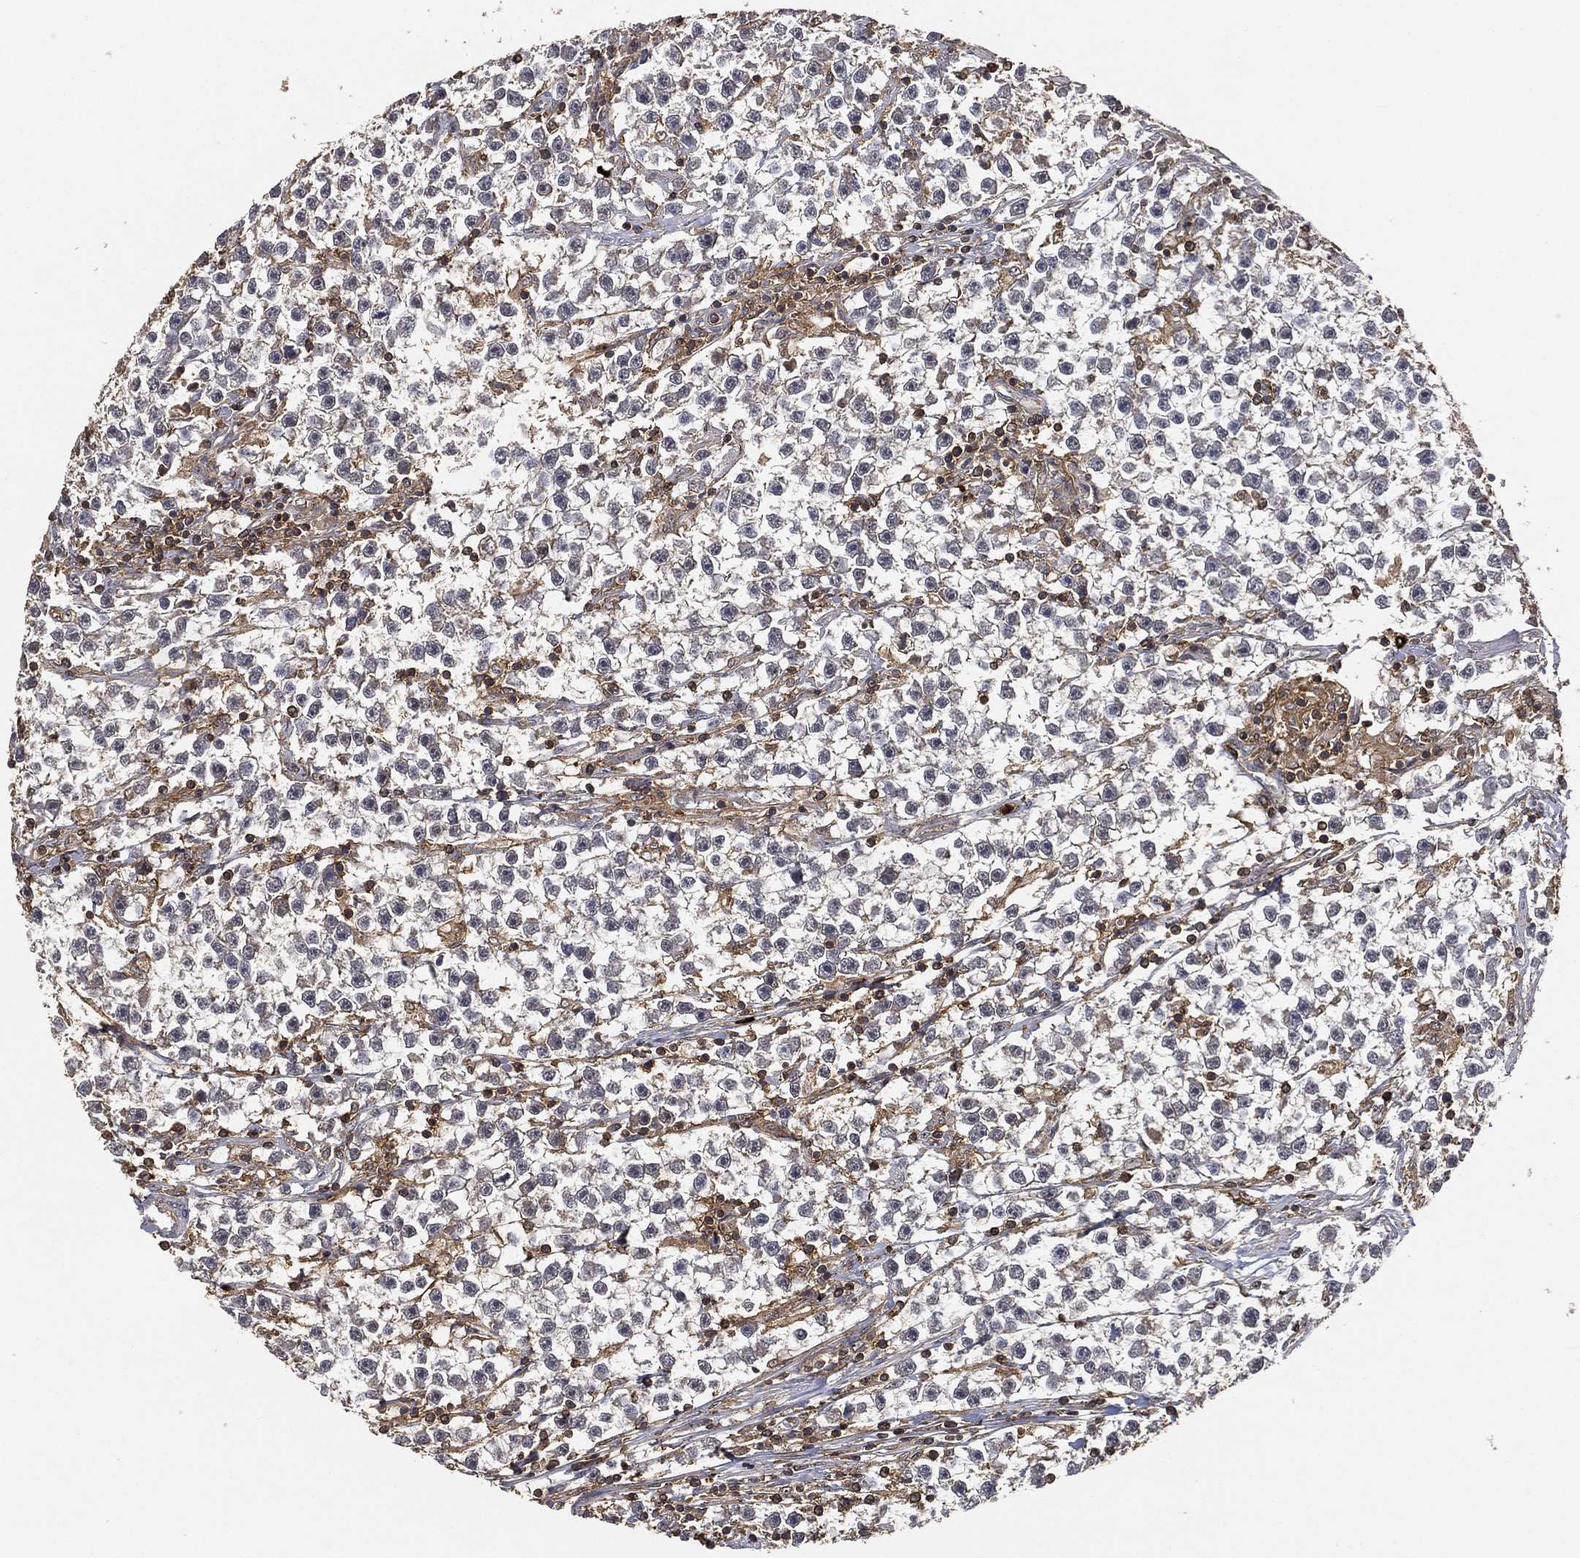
{"staining": {"intensity": "negative", "quantity": "none", "location": "none"}, "tissue": "testis cancer", "cell_type": "Tumor cells", "image_type": "cancer", "snomed": [{"axis": "morphology", "description": "Seminoma, NOS"}, {"axis": "topography", "description": "Testis"}], "caption": "The photomicrograph shows no staining of tumor cells in testis cancer (seminoma).", "gene": "CRYL1", "patient": {"sex": "male", "age": 59}}